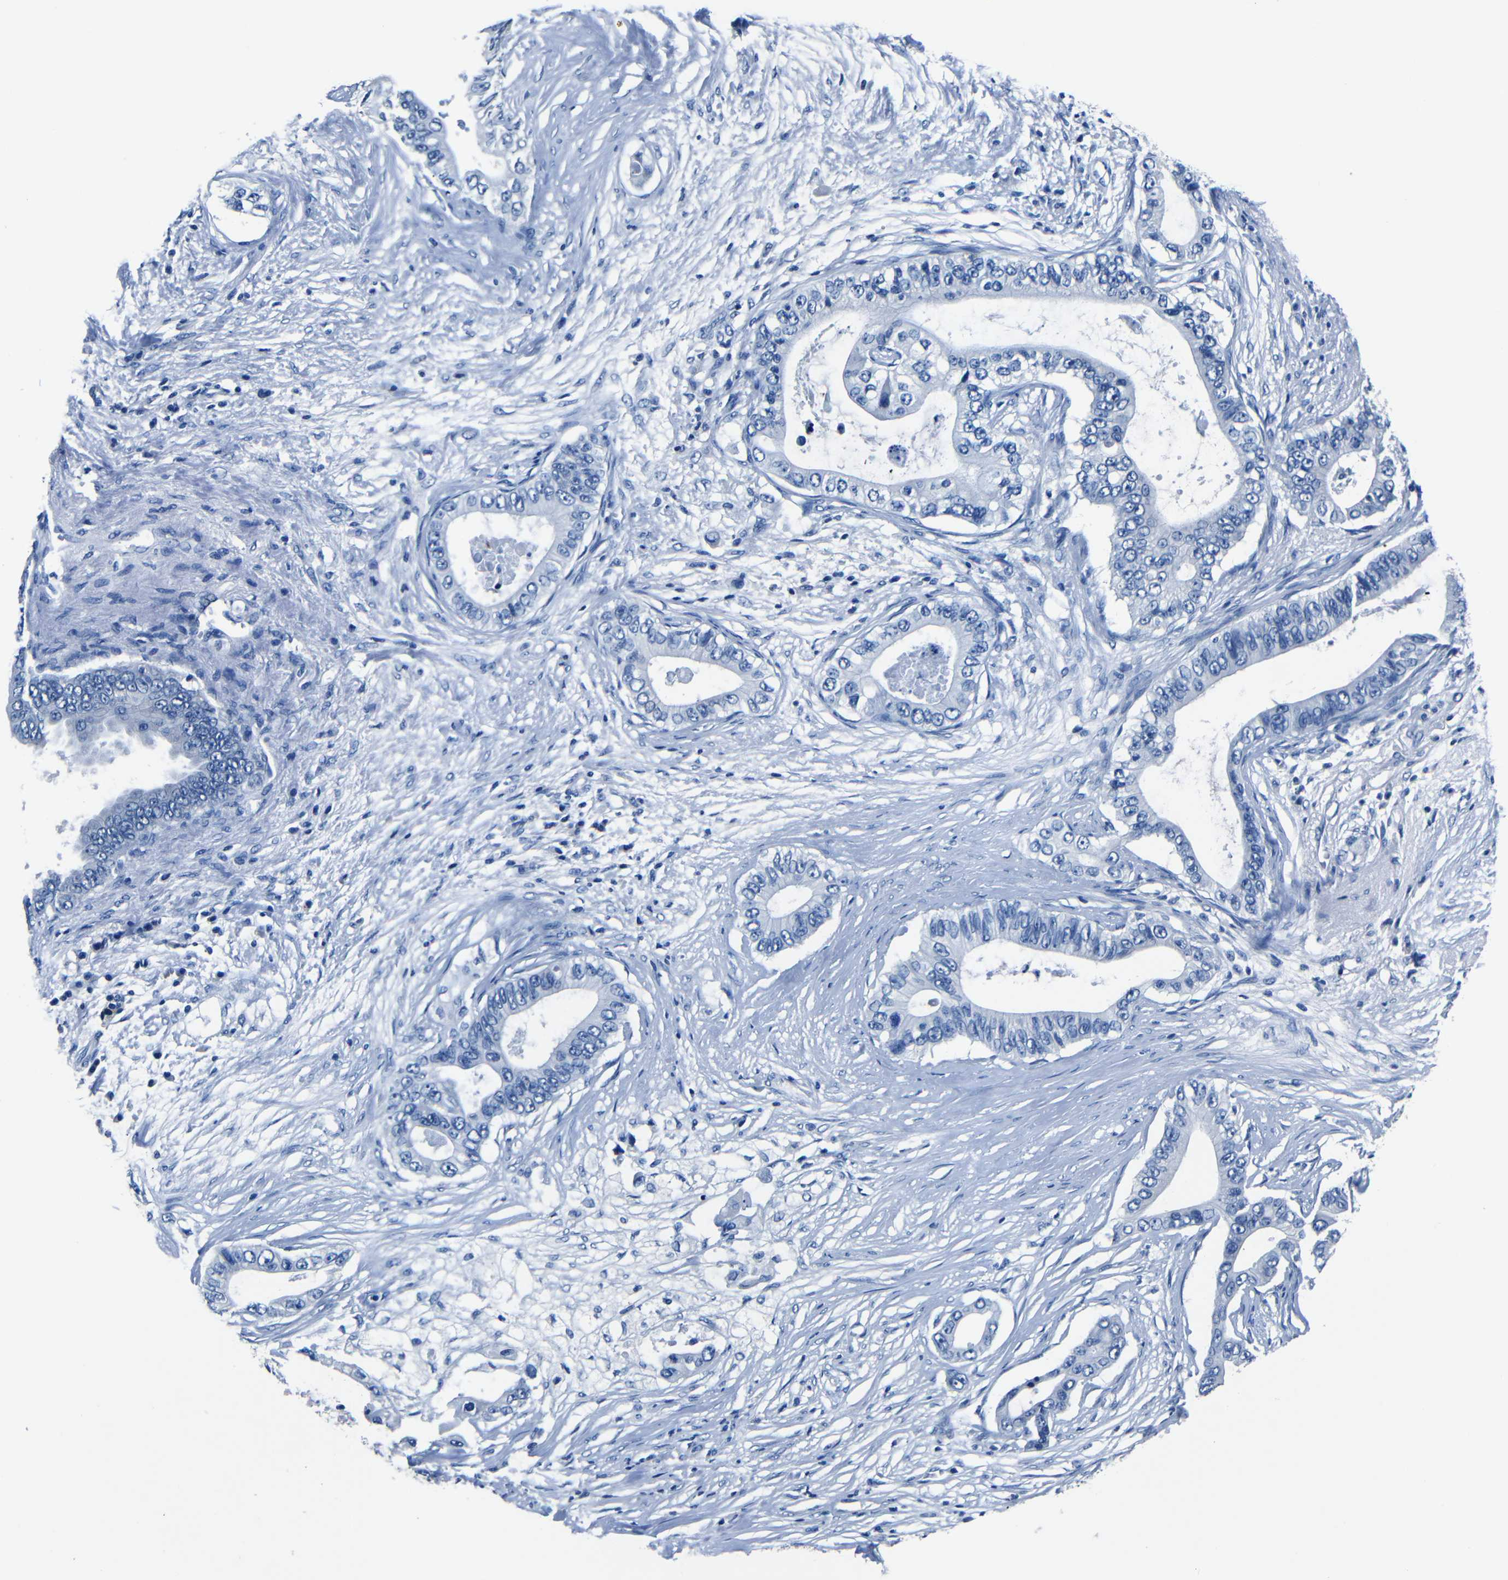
{"staining": {"intensity": "negative", "quantity": "none", "location": "none"}, "tissue": "pancreatic cancer", "cell_type": "Tumor cells", "image_type": "cancer", "snomed": [{"axis": "morphology", "description": "Adenocarcinoma, NOS"}, {"axis": "topography", "description": "Pancreas"}], "caption": "Tumor cells are negative for protein expression in human pancreatic adenocarcinoma. (Immunohistochemistry (ihc), brightfield microscopy, high magnification).", "gene": "NCMAP", "patient": {"sex": "male", "age": 77}}